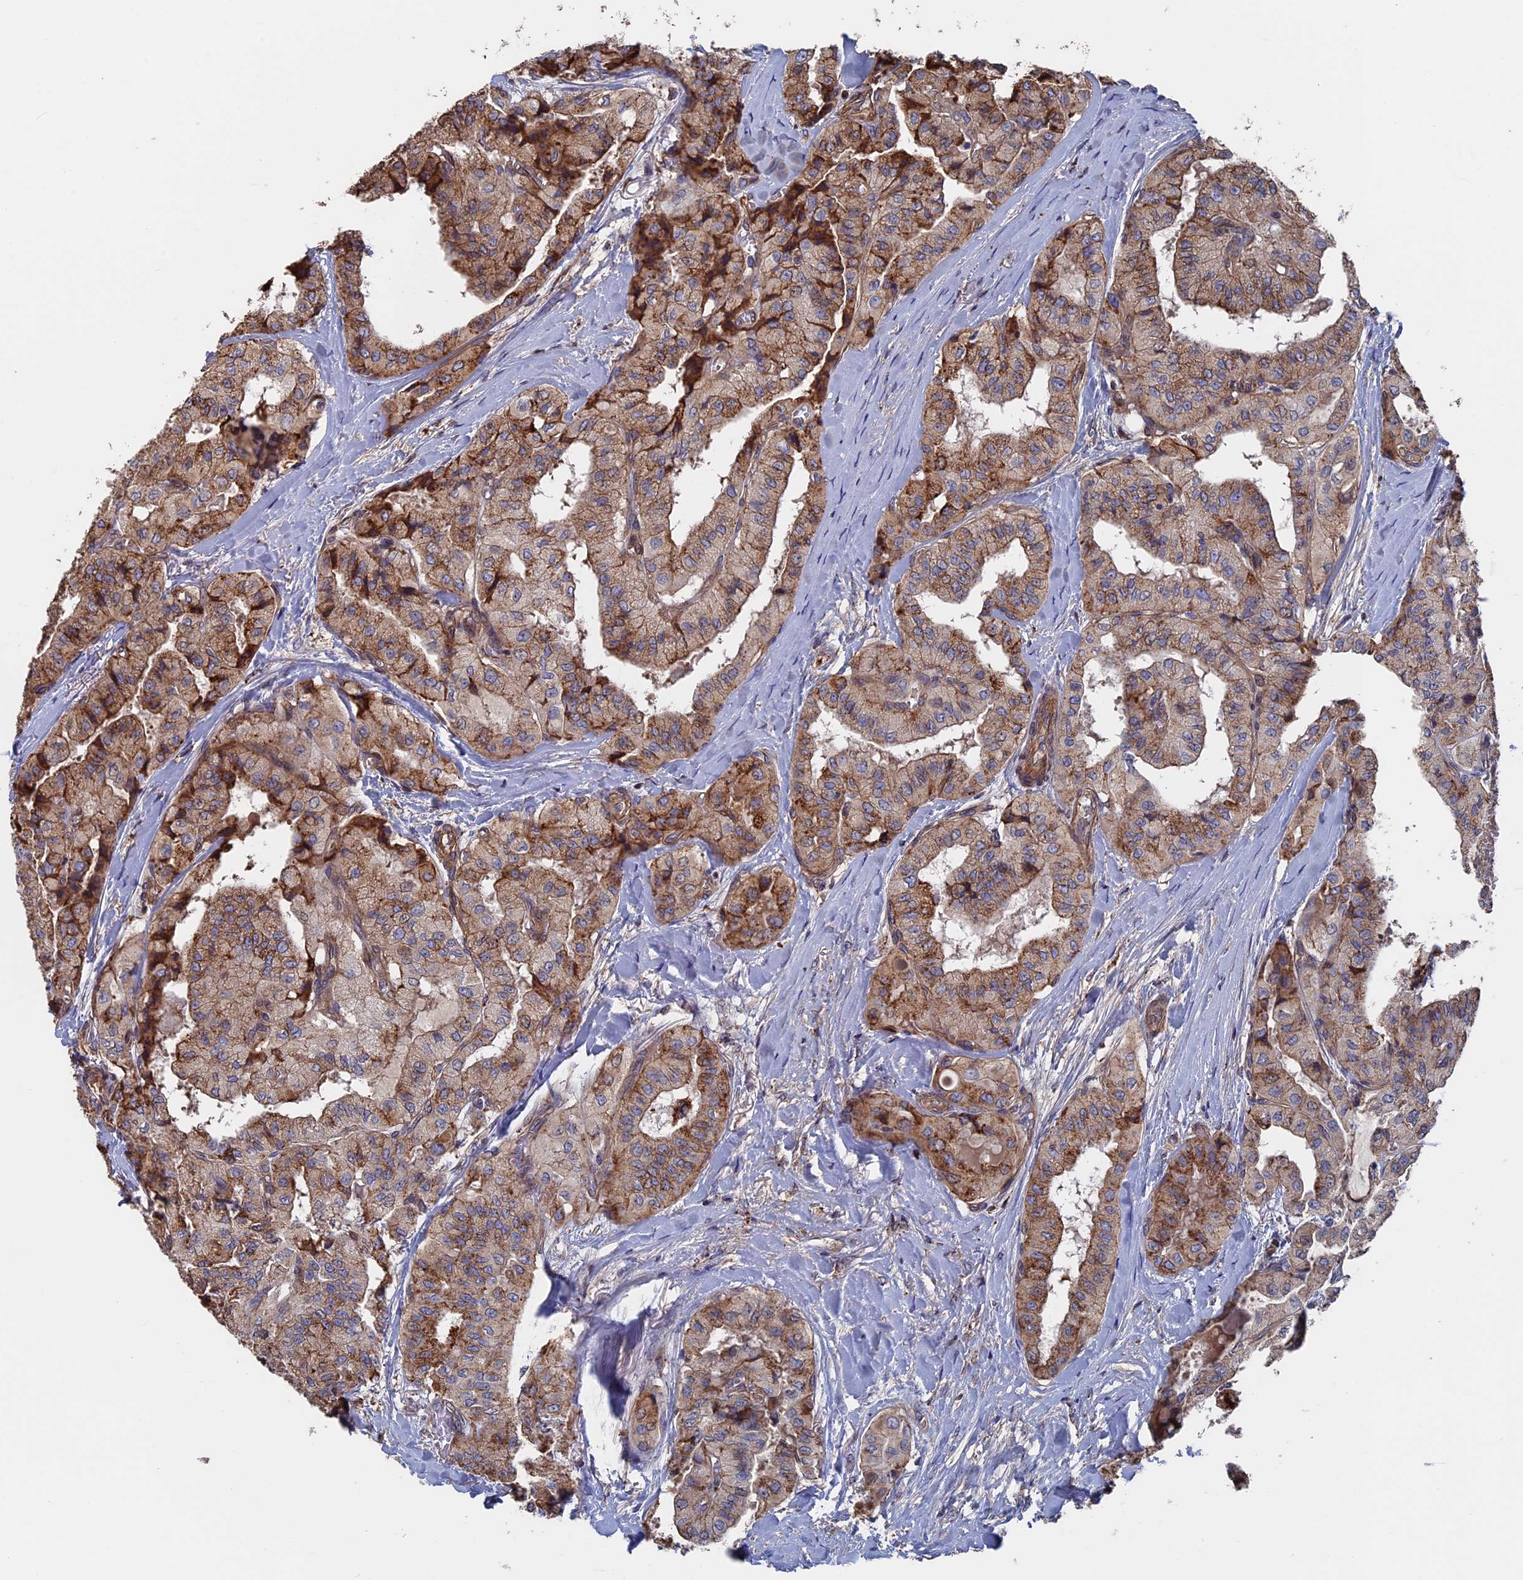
{"staining": {"intensity": "moderate", "quantity": ">75%", "location": "cytoplasmic/membranous"}, "tissue": "thyroid cancer", "cell_type": "Tumor cells", "image_type": "cancer", "snomed": [{"axis": "morphology", "description": "Papillary adenocarcinoma, NOS"}, {"axis": "topography", "description": "Thyroid gland"}], "caption": "Immunohistochemistry (IHC) (DAB) staining of thyroid cancer (papillary adenocarcinoma) demonstrates moderate cytoplasmic/membranous protein positivity in about >75% of tumor cells.", "gene": "RPUSD1", "patient": {"sex": "female", "age": 59}}